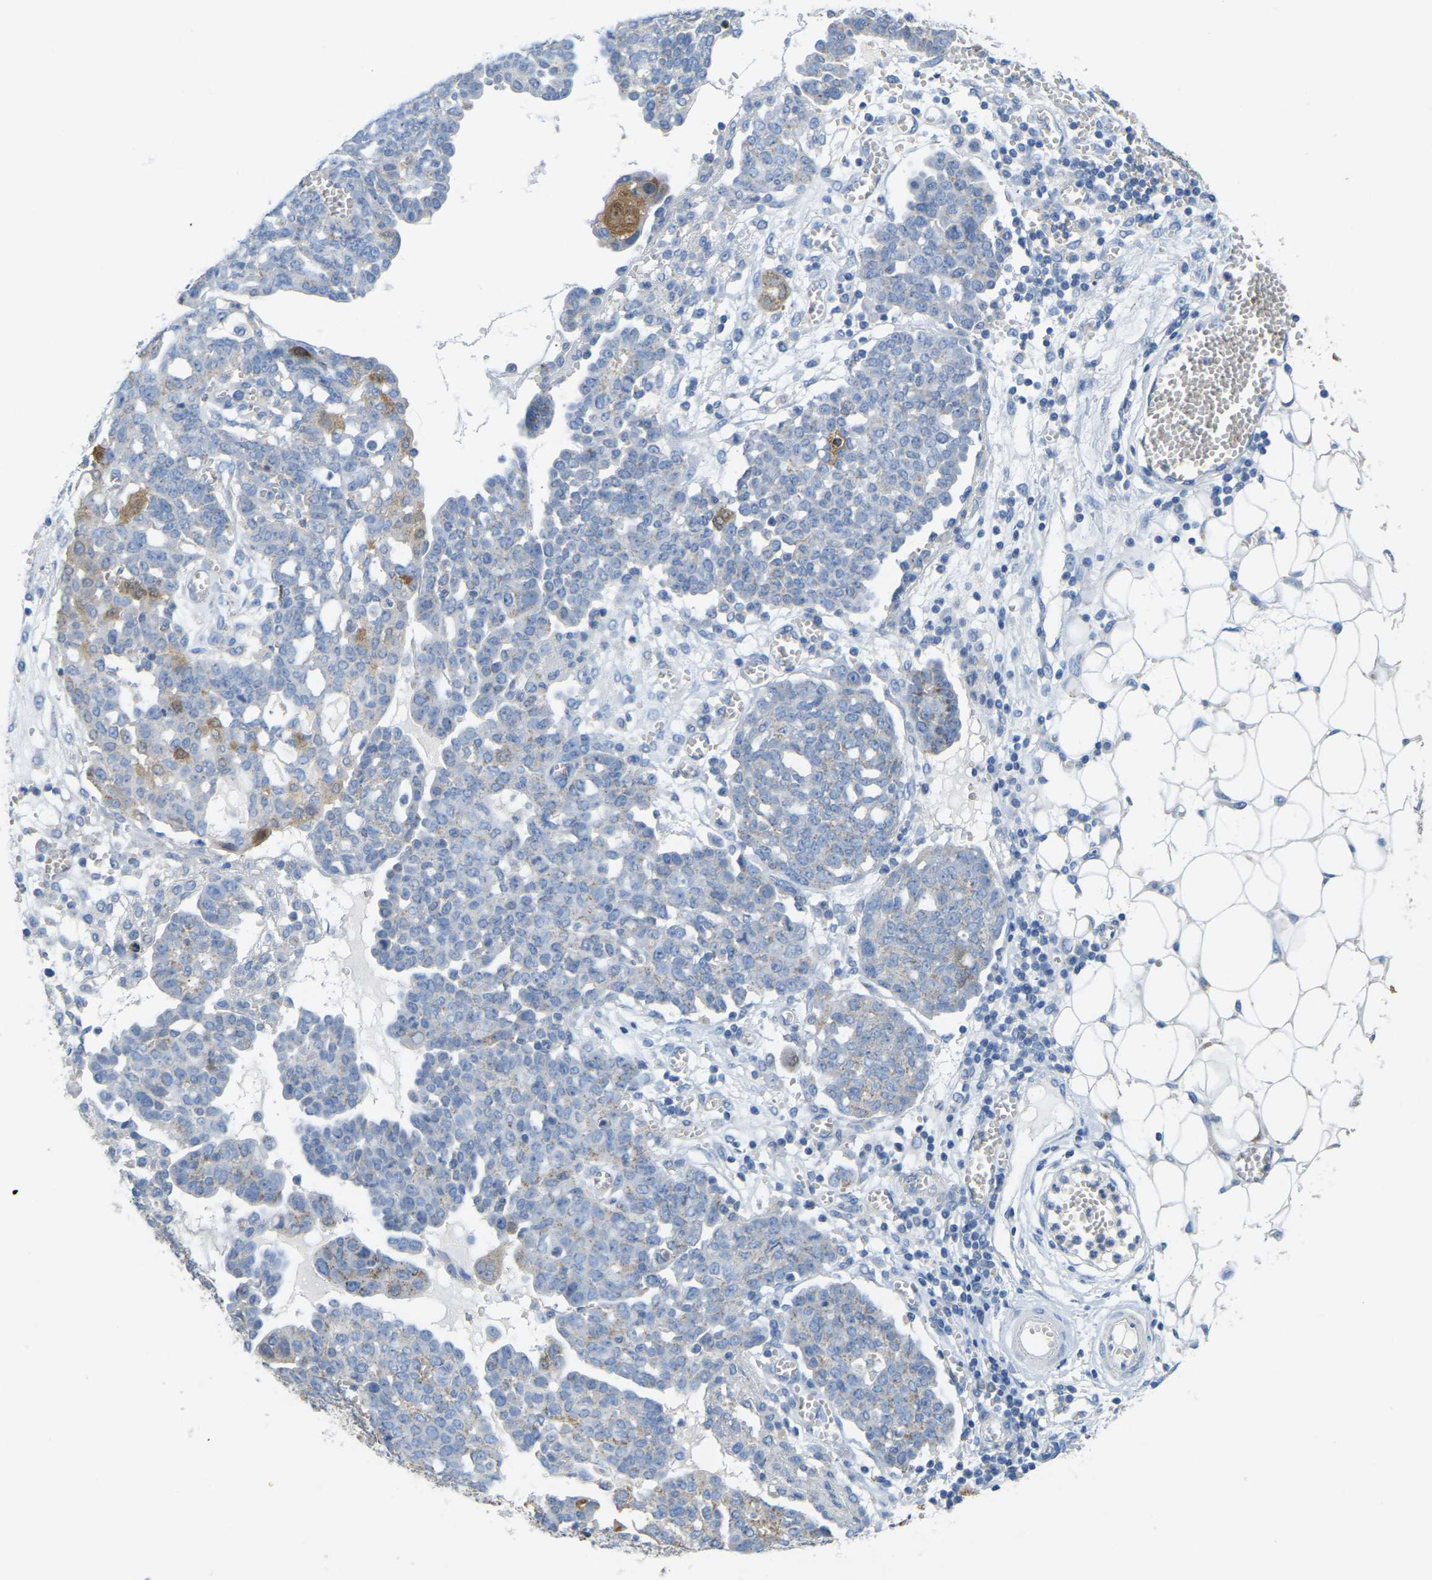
{"staining": {"intensity": "moderate", "quantity": "<25%", "location": "cytoplasmic/membranous"}, "tissue": "ovarian cancer", "cell_type": "Tumor cells", "image_type": "cancer", "snomed": [{"axis": "morphology", "description": "Cystadenocarcinoma, serous, NOS"}, {"axis": "topography", "description": "Soft tissue"}, {"axis": "topography", "description": "Ovary"}], "caption": "Immunohistochemistry (IHC) histopathology image of neoplastic tissue: human ovarian cancer stained using immunohistochemistry displays low levels of moderate protein expression localized specifically in the cytoplasmic/membranous of tumor cells, appearing as a cytoplasmic/membranous brown color.", "gene": "SERPINB5", "patient": {"sex": "female", "age": 57}}